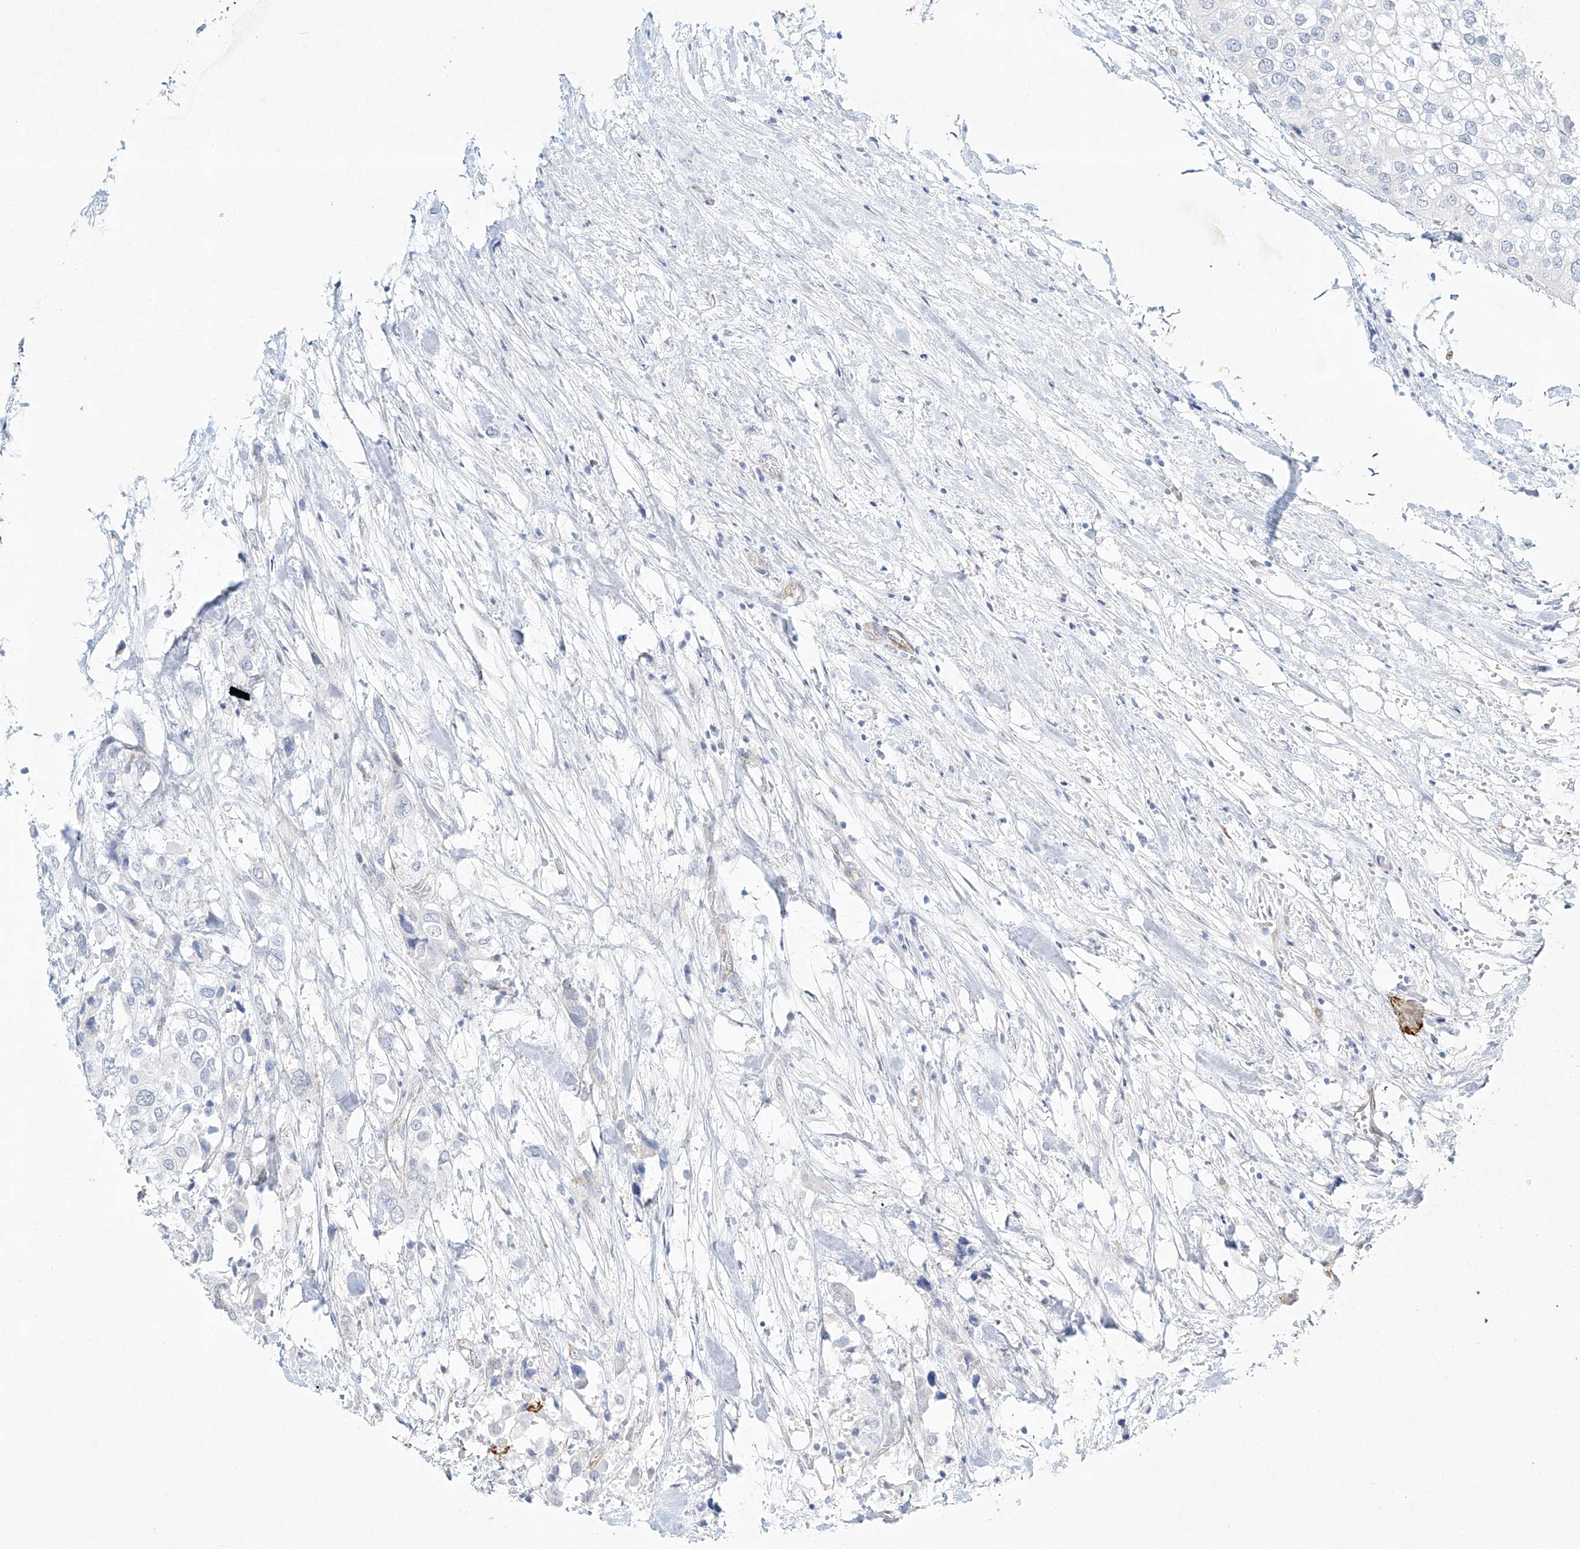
{"staining": {"intensity": "negative", "quantity": "none", "location": "none"}, "tissue": "urothelial cancer", "cell_type": "Tumor cells", "image_type": "cancer", "snomed": [{"axis": "morphology", "description": "Urothelial carcinoma, High grade"}, {"axis": "topography", "description": "Urinary bladder"}], "caption": "Immunohistochemistry (IHC) image of human urothelial cancer stained for a protein (brown), which exhibits no expression in tumor cells. Nuclei are stained in blue.", "gene": "REEP2", "patient": {"sex": "male", "age": 64}}